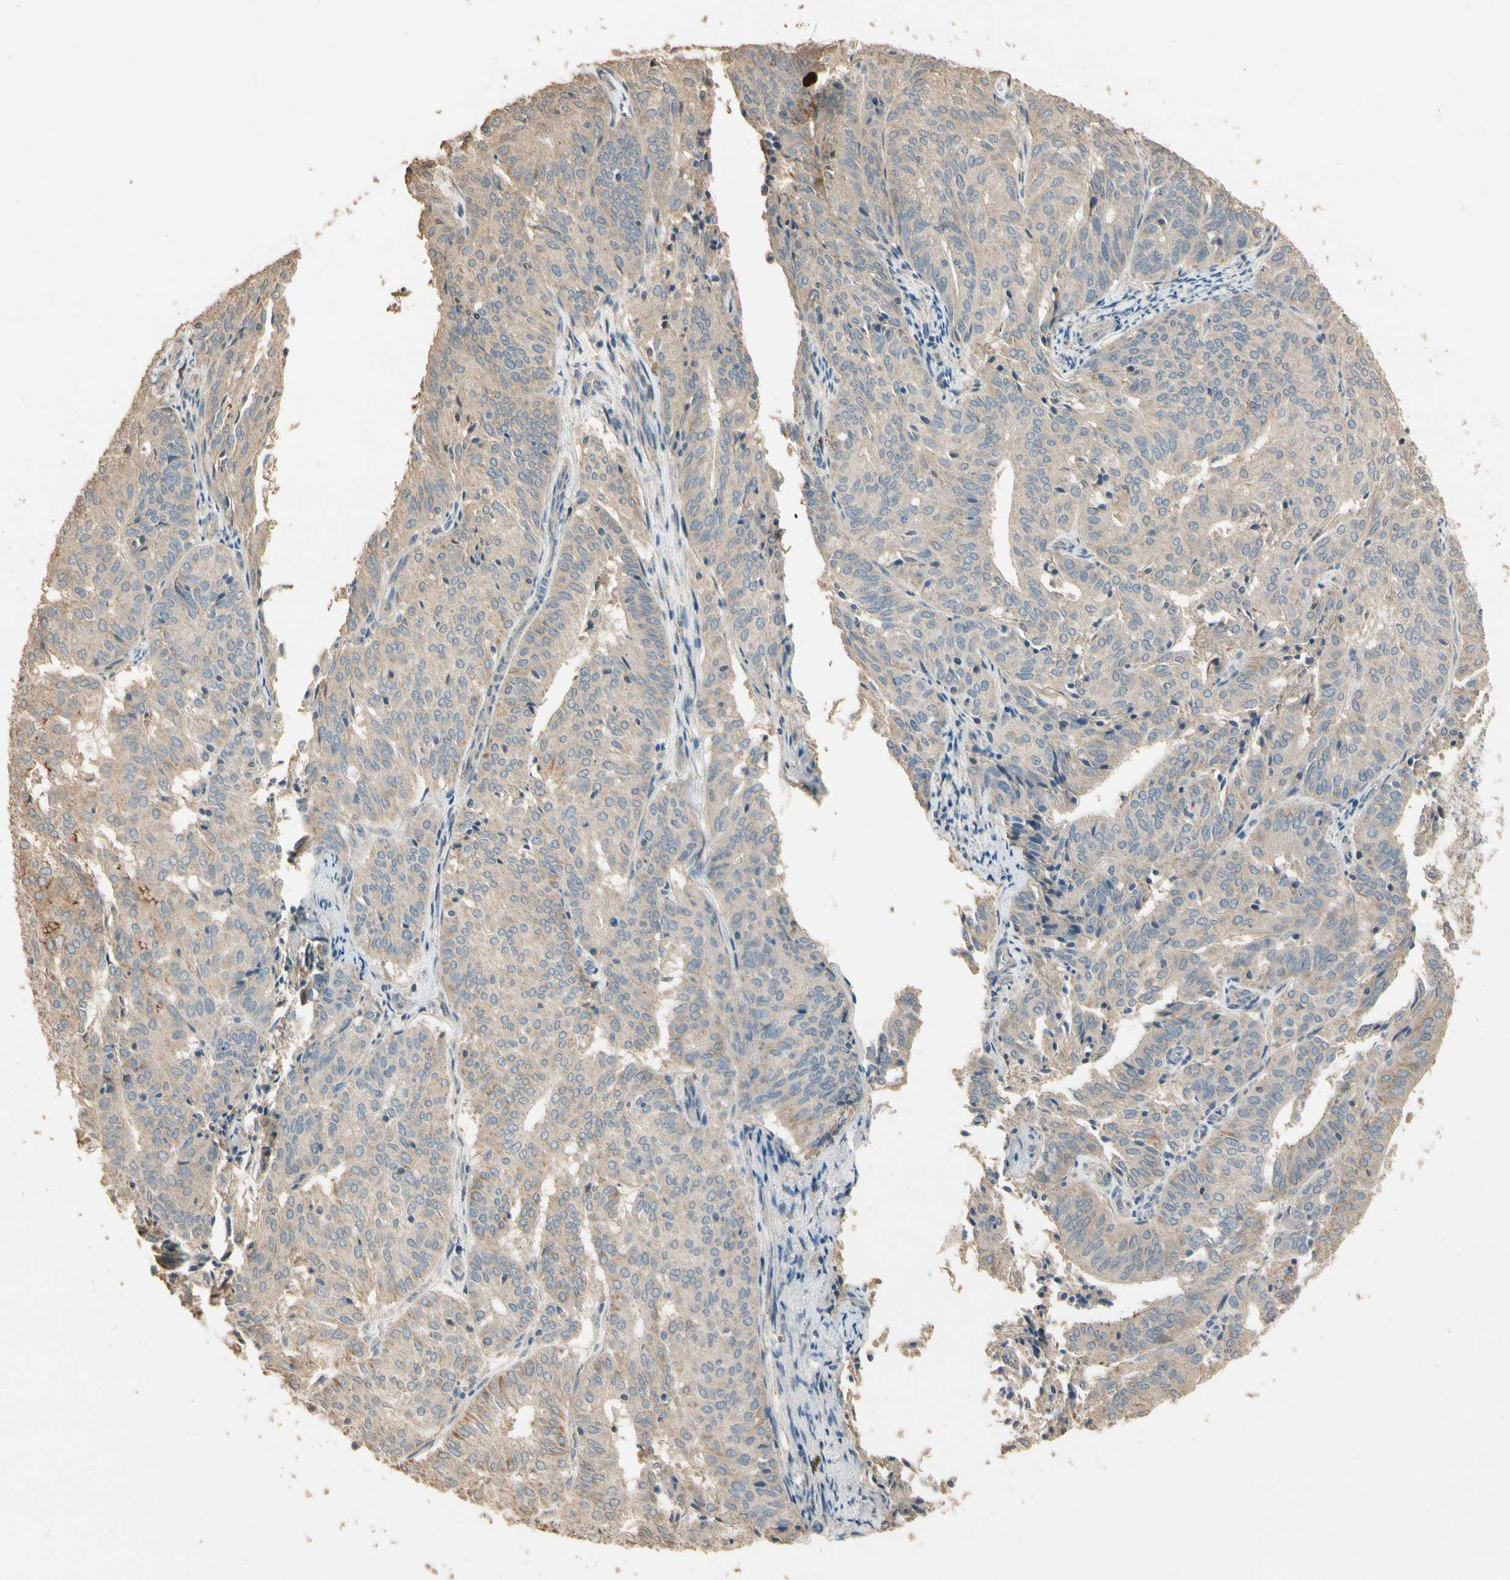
{"staining": {"intensity": "weak", "quantity": "25%-75%", "location": "cytoplasmic/membranous"}, "tissue": "endometrial cancer", "cell_type": "Tumor cells", "image_type": "cancer", "snomed": [{"axis": "morphology", "description": "Adenocarcinoma, NOS"}, {"axis": "topography", "description": "Uterus"}], "caption": "Endometrial adenocarcinoma tissue reveals weak cytoplasmic/membranous positivity in about 25%-75% of tumor cells, visualized by immunohistochemistry.", "gene": "CDH6", "patient": {"sex": "female", "age": 60}}